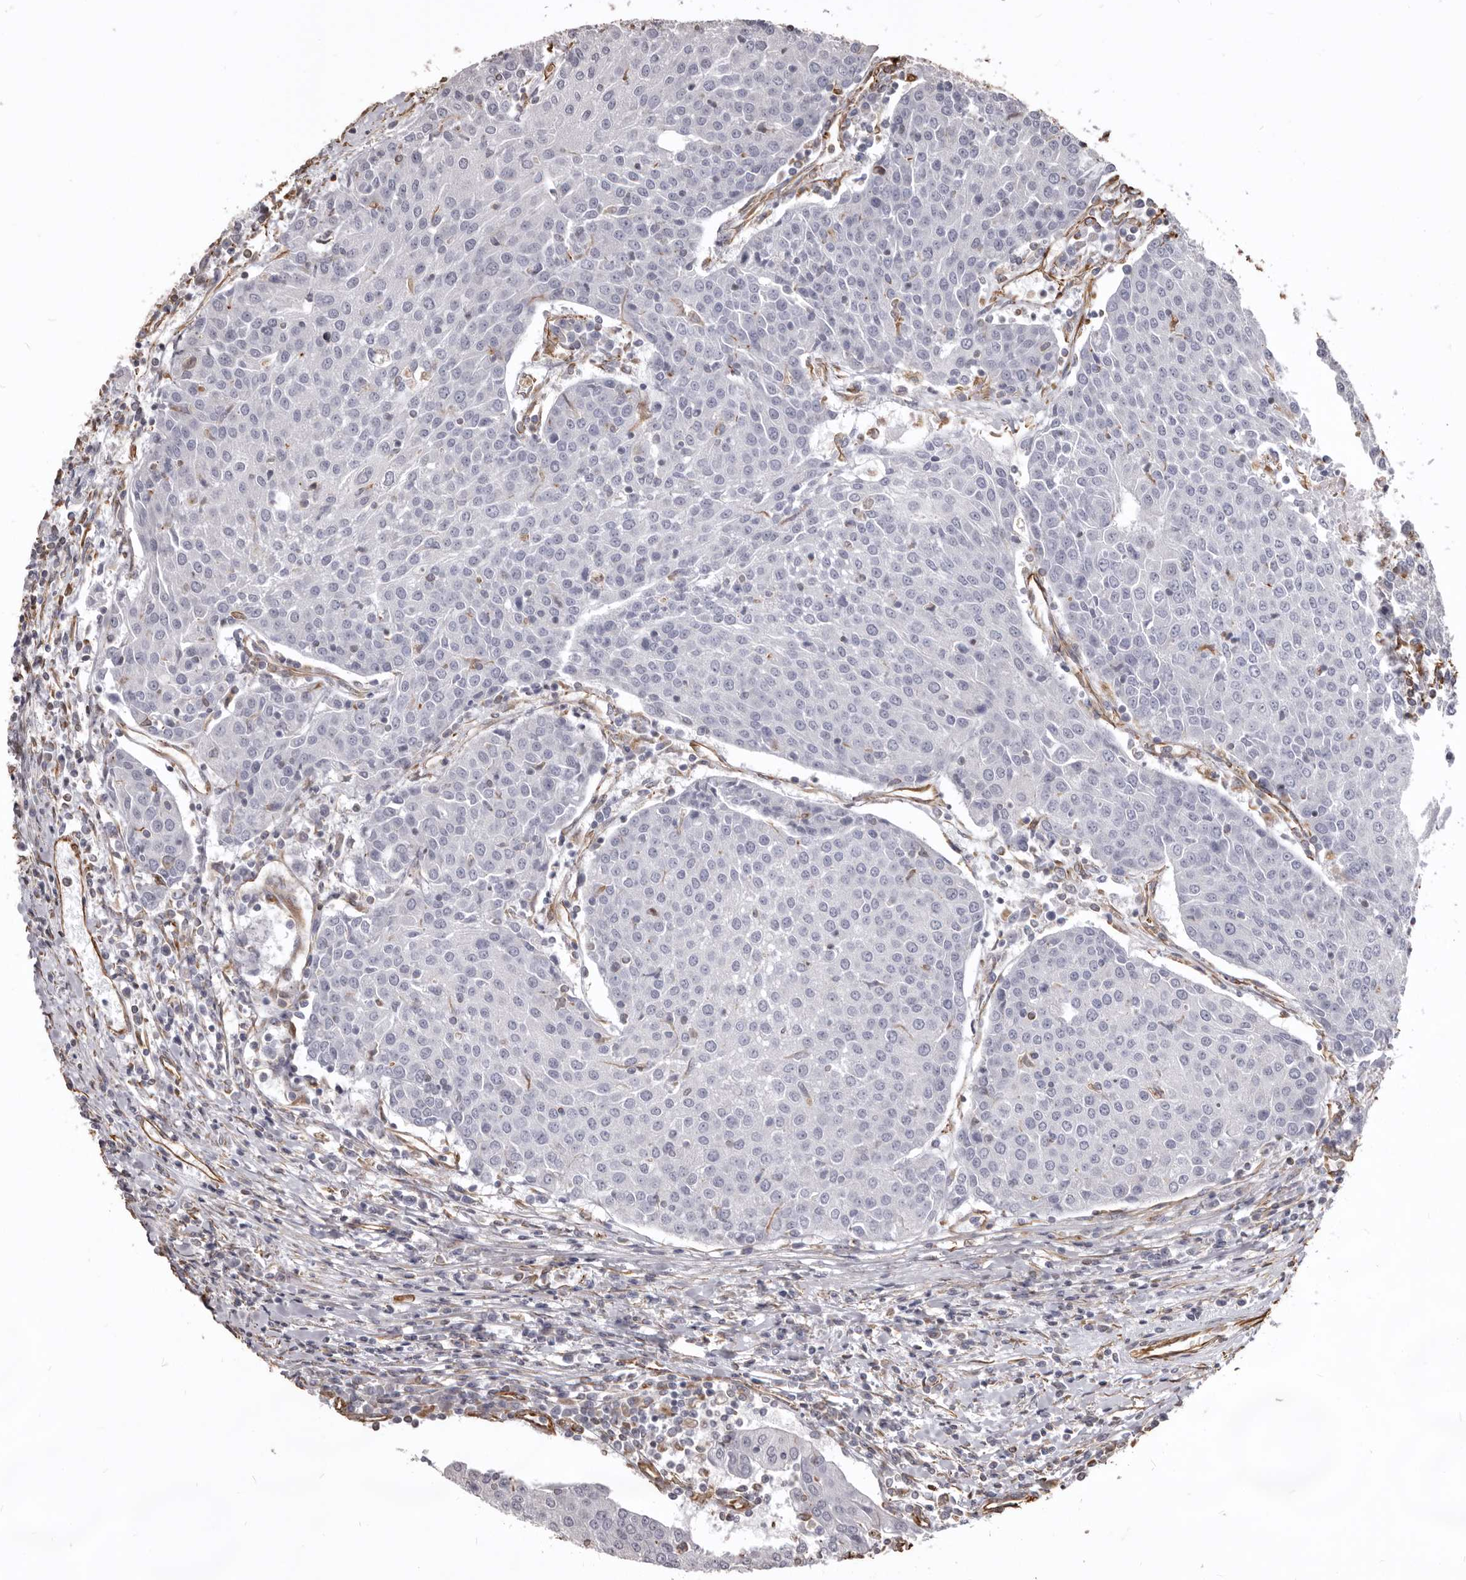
{"staining": {"intensity": "negative", "quantity": "none", "location": "none"}, "tissue": "urothelial cancer", "cell_type": "Tumor cells", "image_type": "cancer", "snomed": [{"axis": "morphology", "description": "Urothelial carcinoma, High grade"}, {"axis": "topography", "description": "Urinary bladder"}], "caption": "Tumor cells show no significant protein staining in urothelial carcinoma (high-grade).", "gene": "MTURN", "patient": {"sex": "female", "age": 85}}